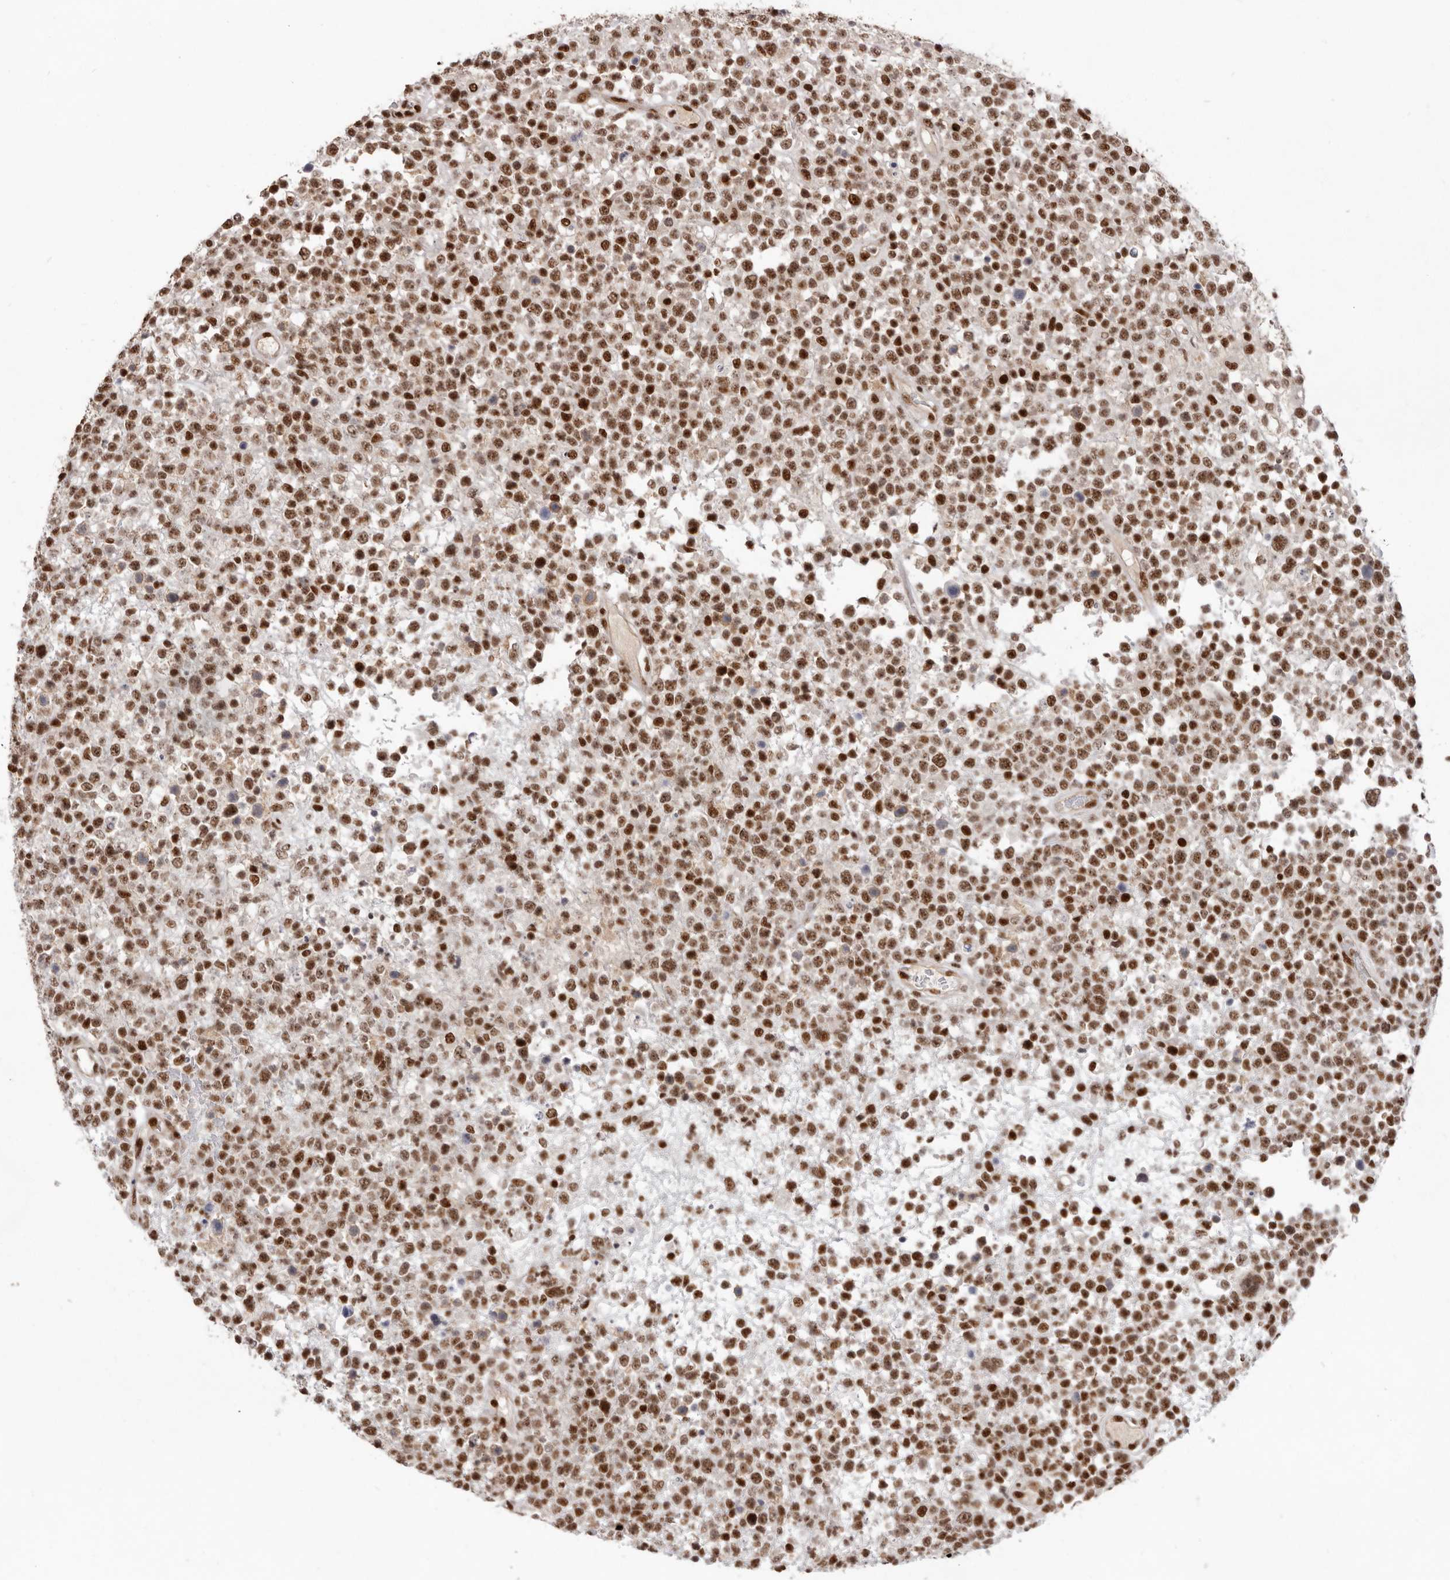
{"staining": {"intensity": "strong", "quantity": ">75%", "location": "nuclear"}, "tissue": "lymphoma", "cell_type": "Tumor cells", "image_type": "cancer", "snomed": [{"axis": "morphology", "description": "Malignant lymphoma, non-Hodgkin's type, High grade"}, {"axis": "topography", "description": "Colon"}], "caption": "Immunohistochemistry (IHC) micrograph of human lymphoma stained for a protein (brown), which demonstrates high levels of strong nuclear expression in about >75% of tumor cells.", "gene": "CHTOP", "patient": {"sex": "female", "age": 53}}